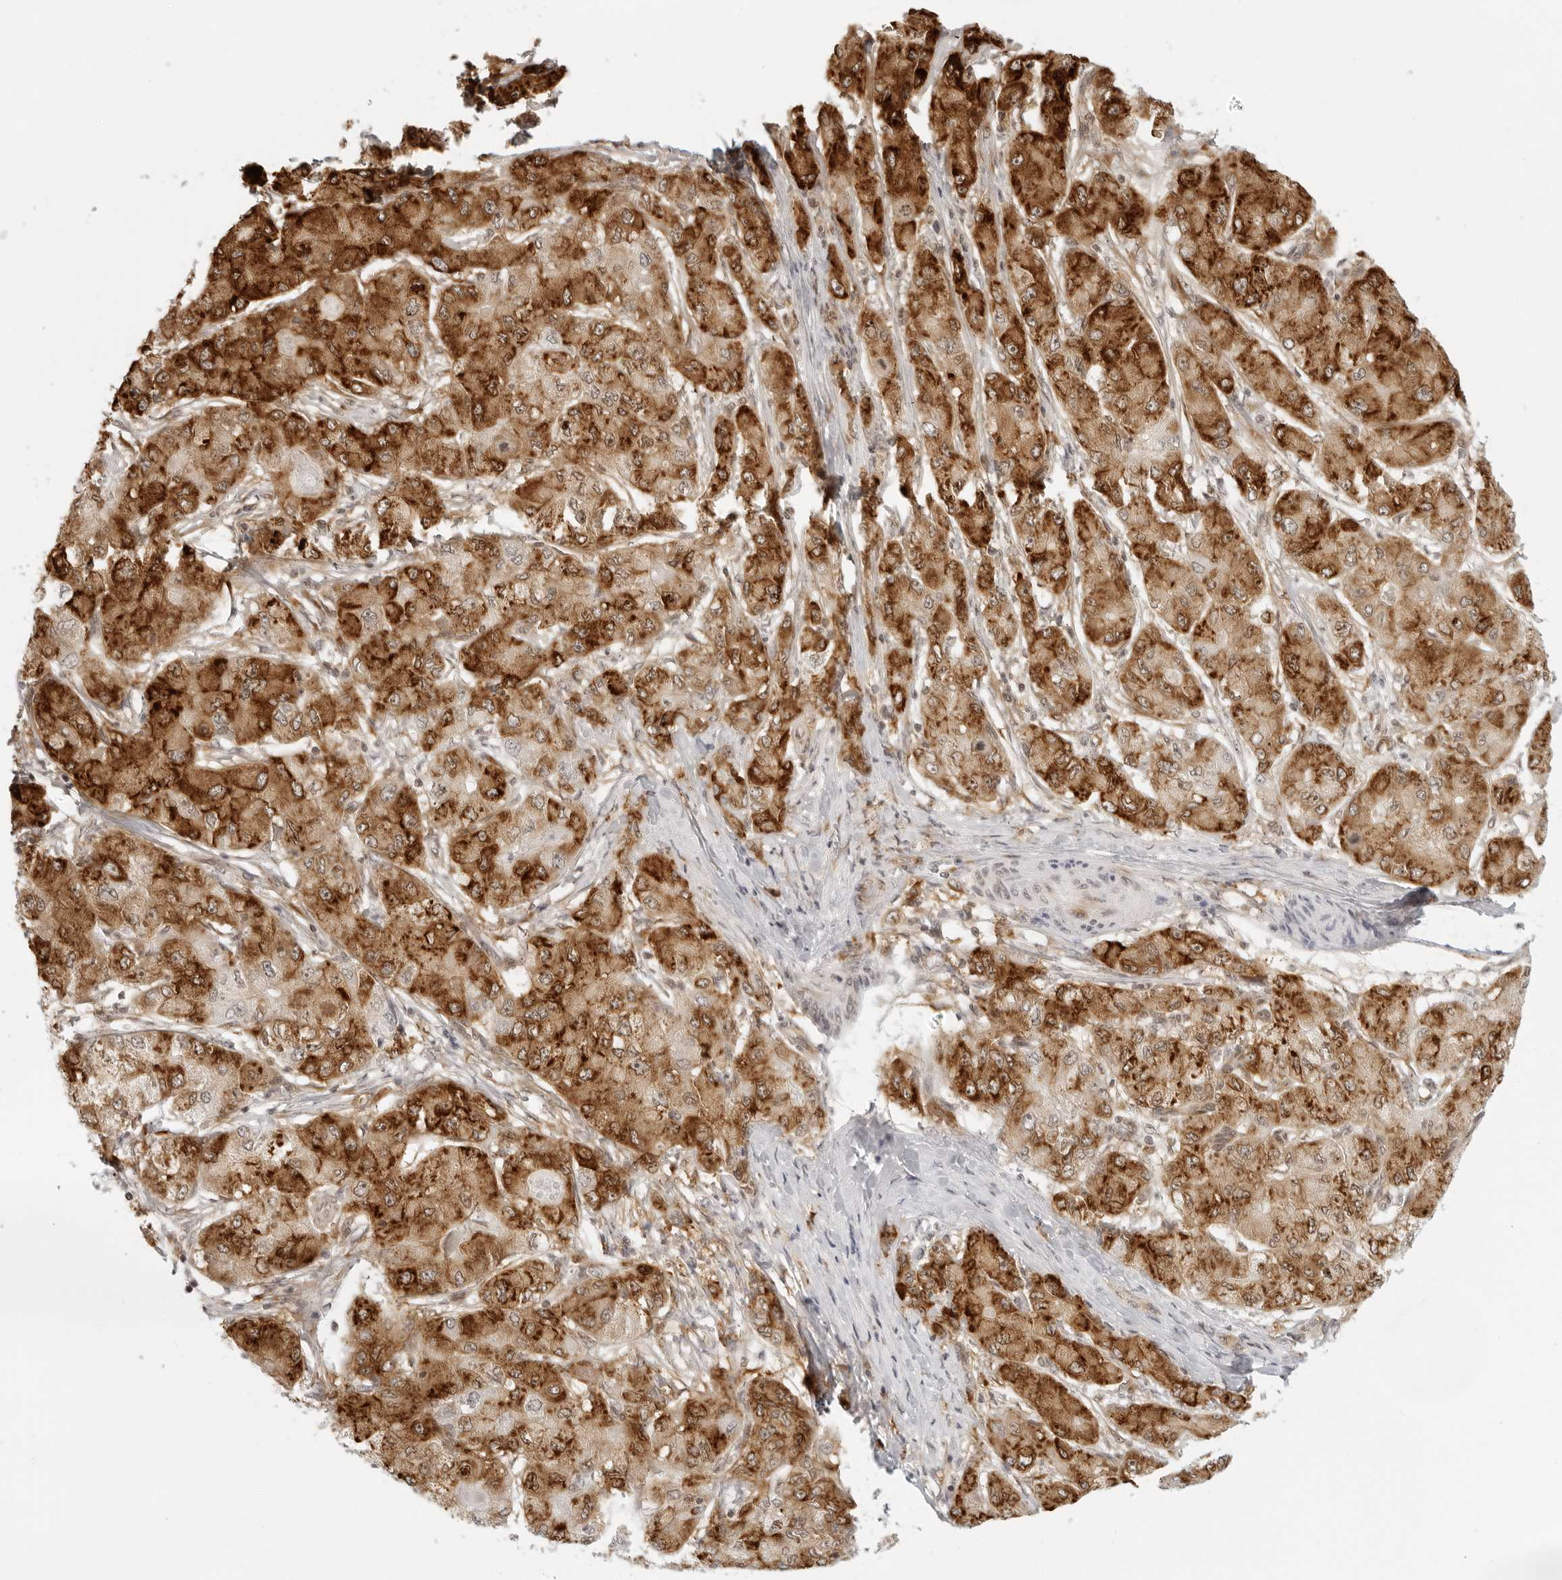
{"staining": {"intensity": "strong", "quantity": ">75%", "location": "cytoplasmic/membranous"}, "tissue": "liver cancer", "cell_type": "Tumor cells", "image_type": "cancer", "snomed": [{"axis": "morphology", "description": "Carcinoma, Hepatocellular, NOS"}, {"axis": "topography", "description": "Liver"}], "caption": "Strong cytoplasmic/membranous staining for a protein is seen in about >75% of tumor cells of liver cancer using immunohistochemistry.", "gene": "EIF4G1", "patient": {"sex": "male", "age": 80}}